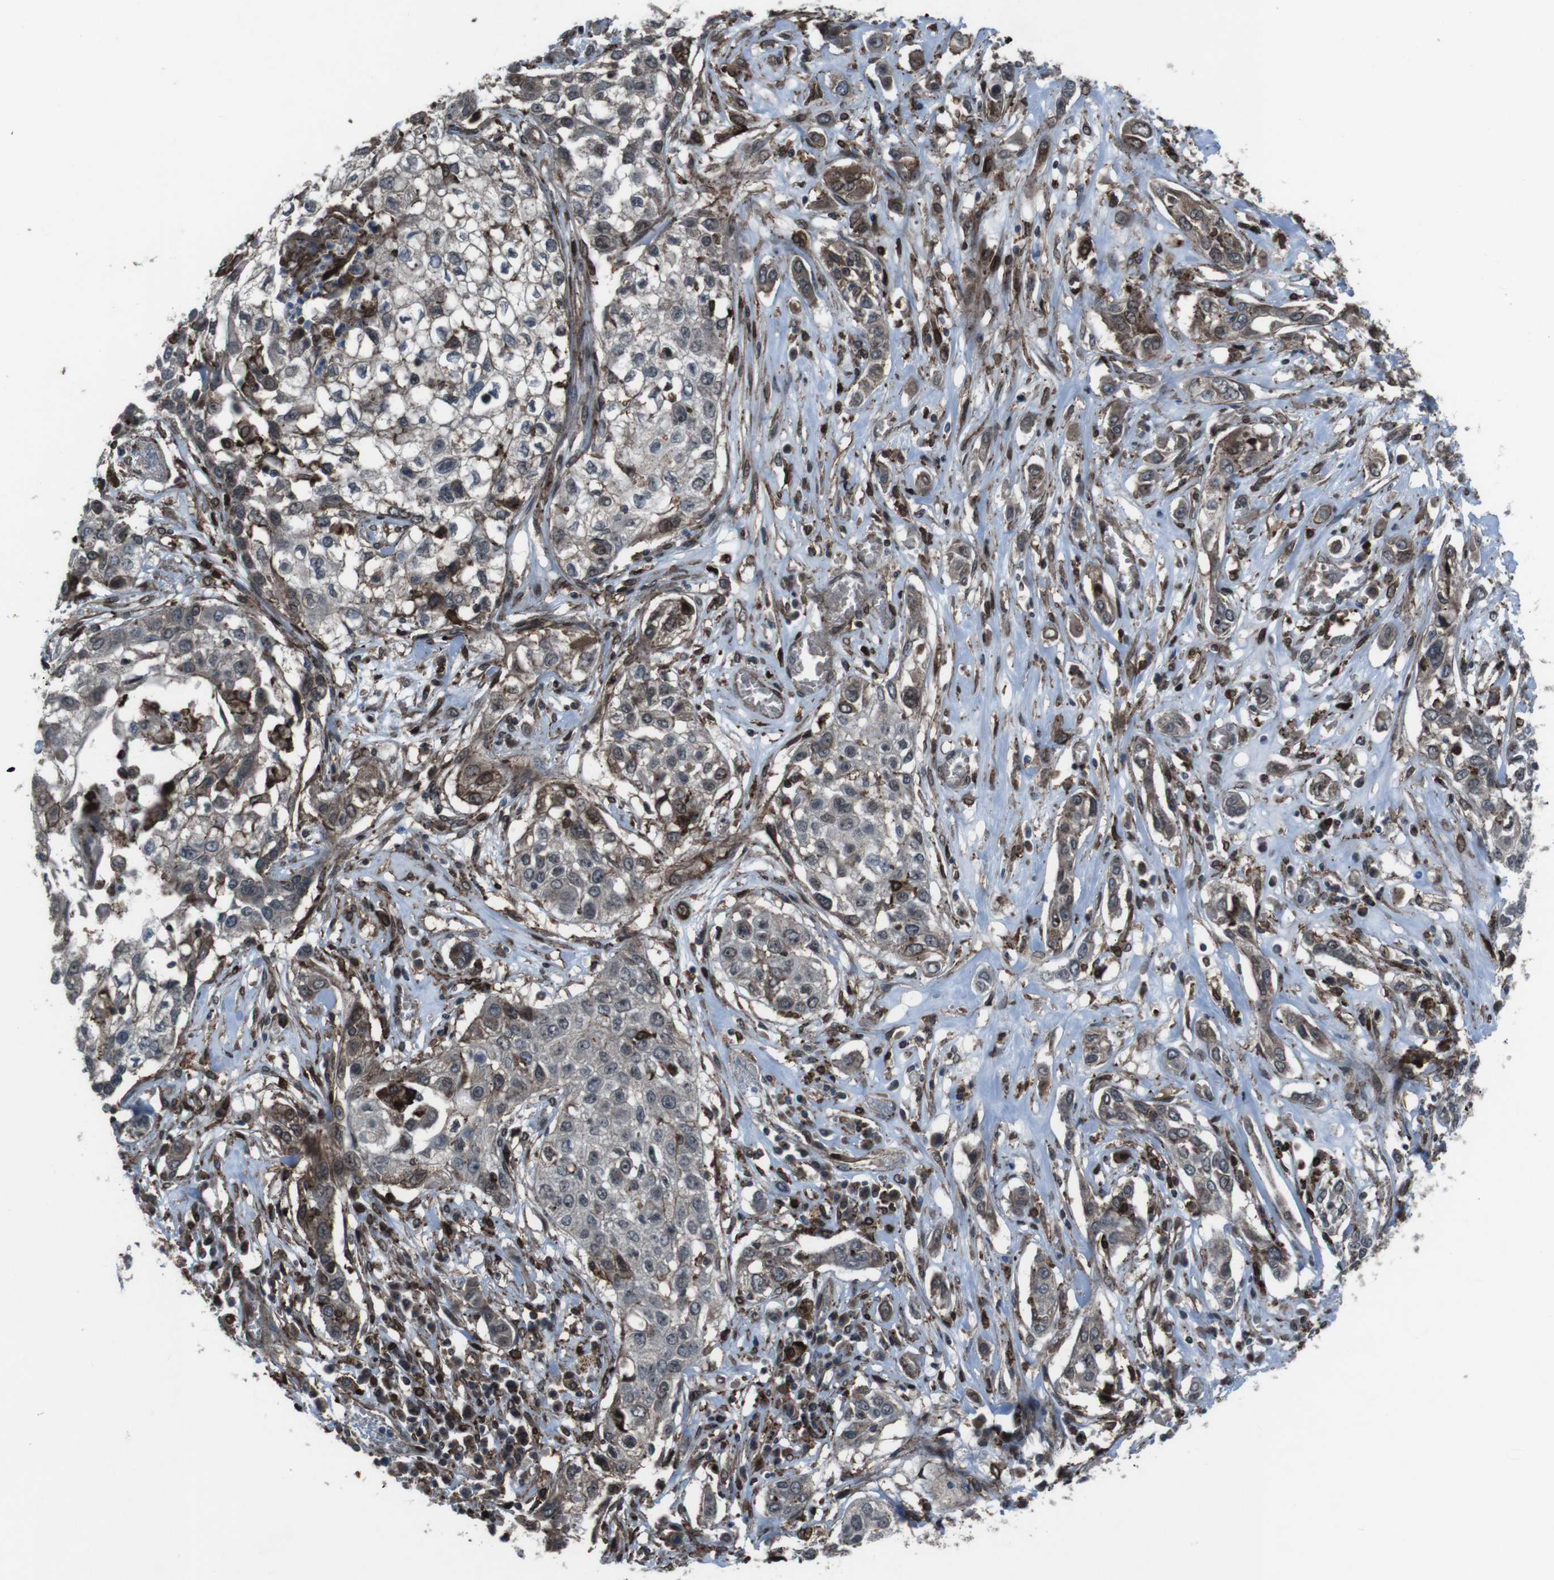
{"staining": {"intensity": "moderate", "quantity": "25%-75%", "location": "cytoplasmic/membranous"}, "tissue": "lung cancer", "cell_type": "Tumor cells", "image_type": "cancer", "snomed": [{"axis": "morphology", "description": "Squamous cell carcinoma, NOS"}, {"axis": "topography", "description": "Lung"}], "caption": "Protein expression analysis of lung cancer (squamous cell carcinoma) demonstrates moderate cytoplasmic/membranous staining in about 25%-75% of tumor cells. (DAB (3,3'-diaminobenzidine) IHC with brightfield microscopy, high magnification).", "gene": "GDF10", "patient": {"sex": "male", "age": 71}}